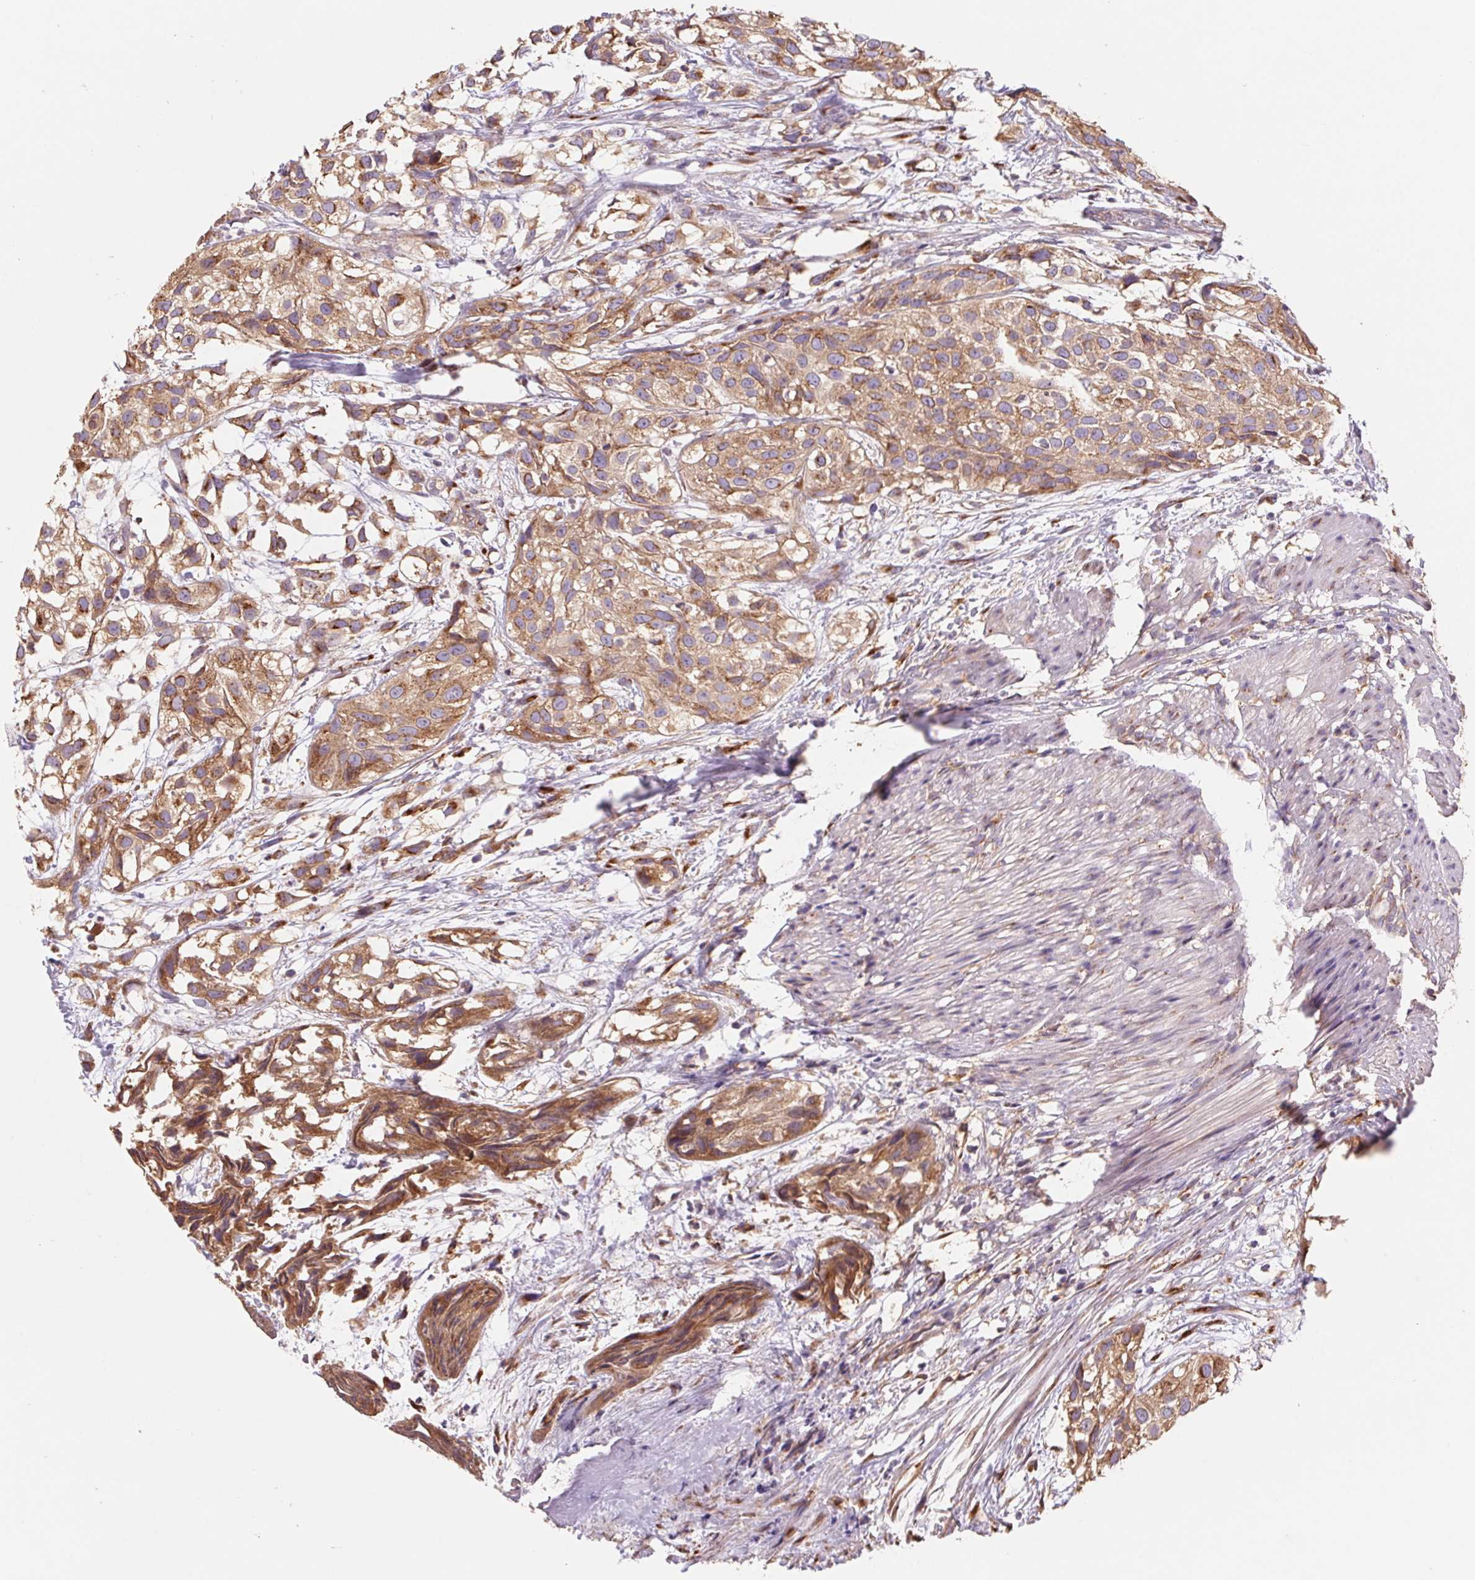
{"staining": {"intensity": "moderate", "quantity": ">75%", "location": "cytoplasmic/membranous"}, "tissue": "urothelial cancer", "cell_type": "Tumor cells", "image_type": "cancer", "snomed": [{"axis": "morphology", "description": "Urothelial carcinoma, High grade"}, {"axis": "topography", "description": "Urinary bladder"}], "caption": "Immunohistochemistry image of human urothelial cancer stained for a protein (brown), which displays medium levels of moderate cytoplasmic/membranous positivity in about >75% of tumor cells.", "gene": "RAB1A", "patient": {"sex": "male", "age": 56}}